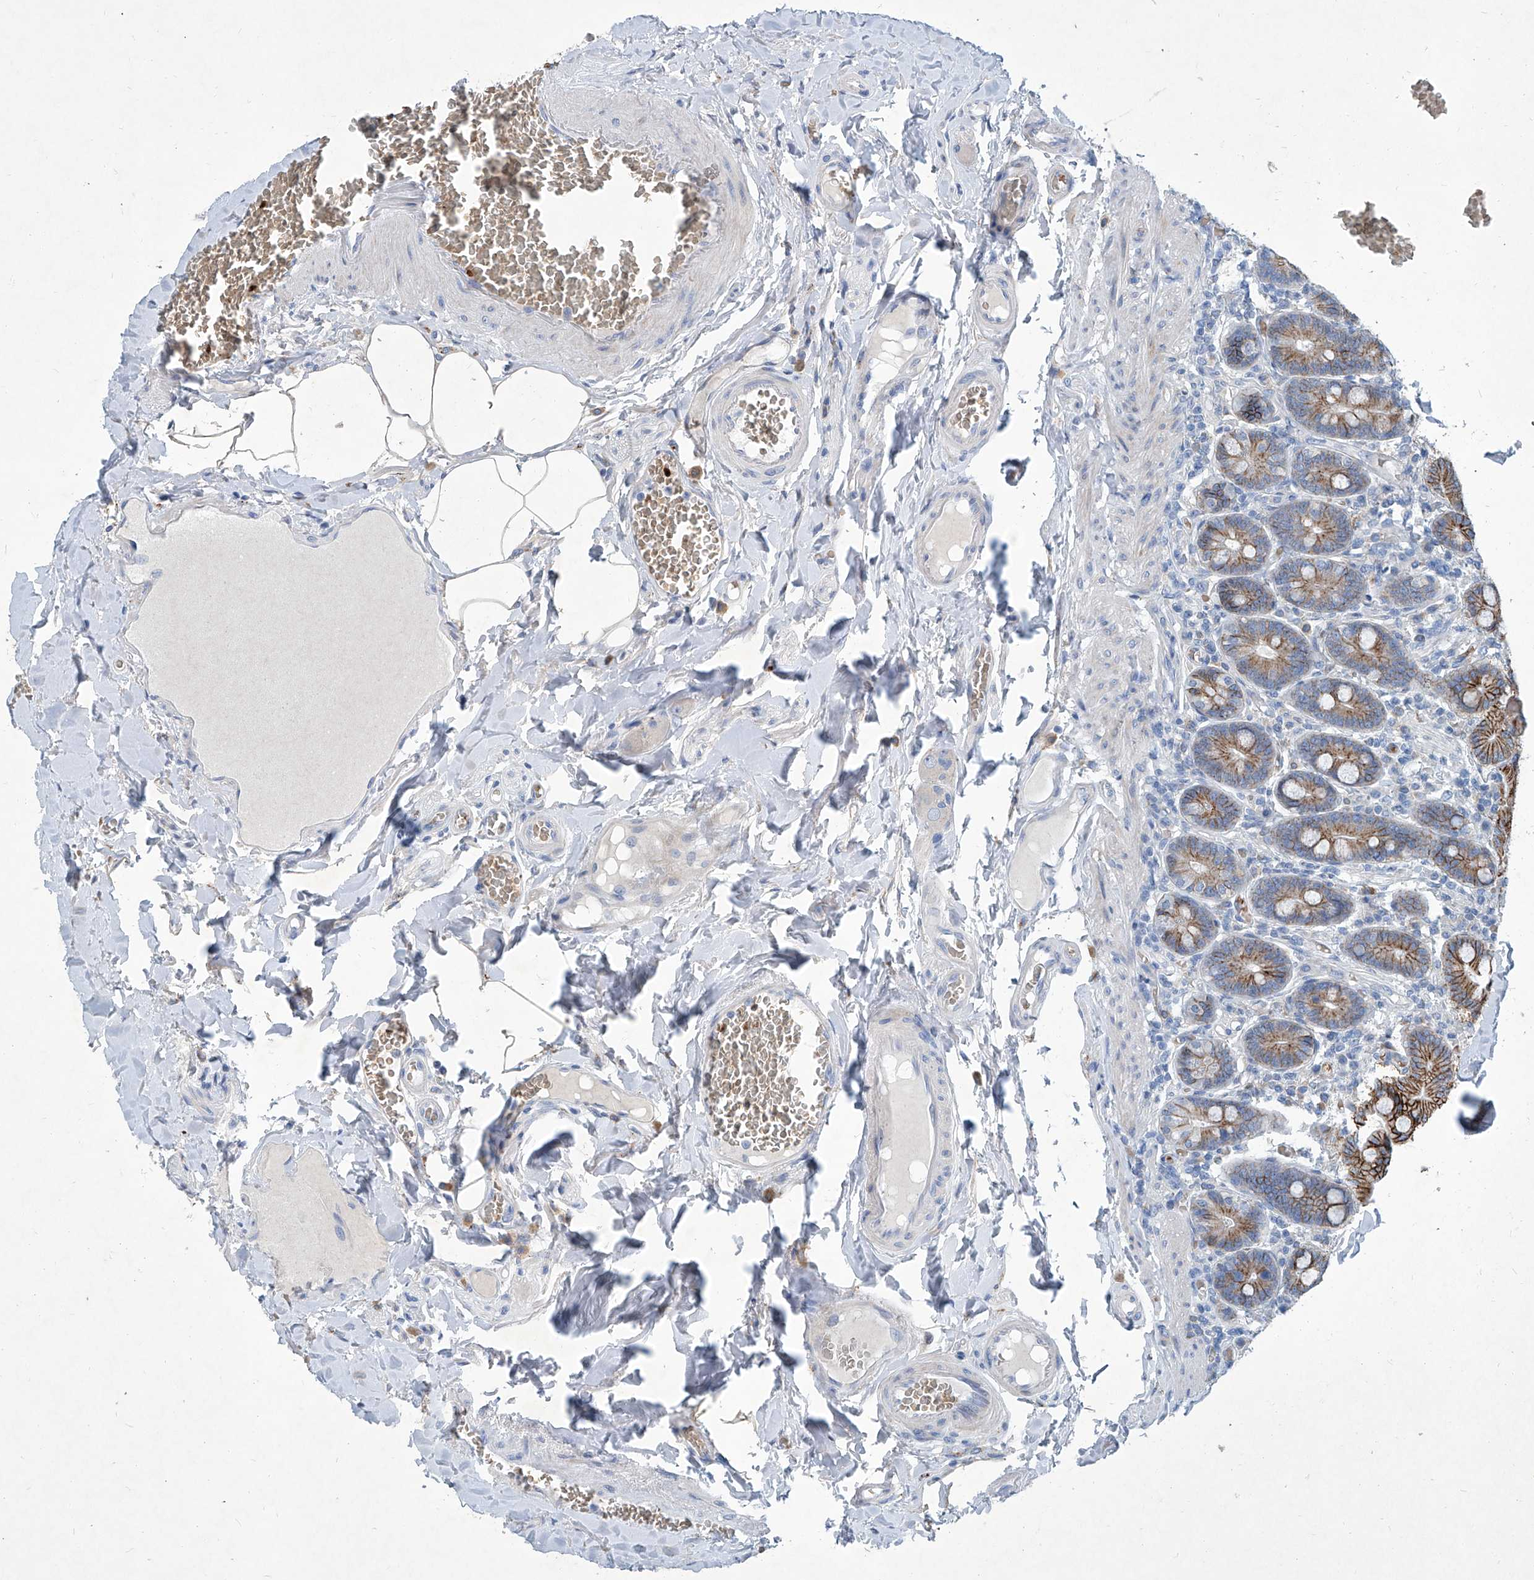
{"staining": {"intensity": "strong", "quantity": ">75%", "location": "cytoplasmic/membranous"}, "tissue": "duodenum", "cell_type": "Glandular cells", "image_type": "normal", "snomed": [{"axis": "morphology", "description": "Normal tissue, NOS"}, {"axis": "topography", "description": "Duodenum"}], "caption": "Immunohistochemical staining of unremarkable duodenum reveals >75% levels of strong cytoplasmic/membranous protein staining in approximately >75% of glandular cells. The protein of interest is stained brown, and the nuclei are stained in blue (DAB (3,3'-diaminobenzidine) IHC with brightfield microscopy, high magnification).", "gene": "FPR2", "patient": {"sex": "female", "age": 62}}